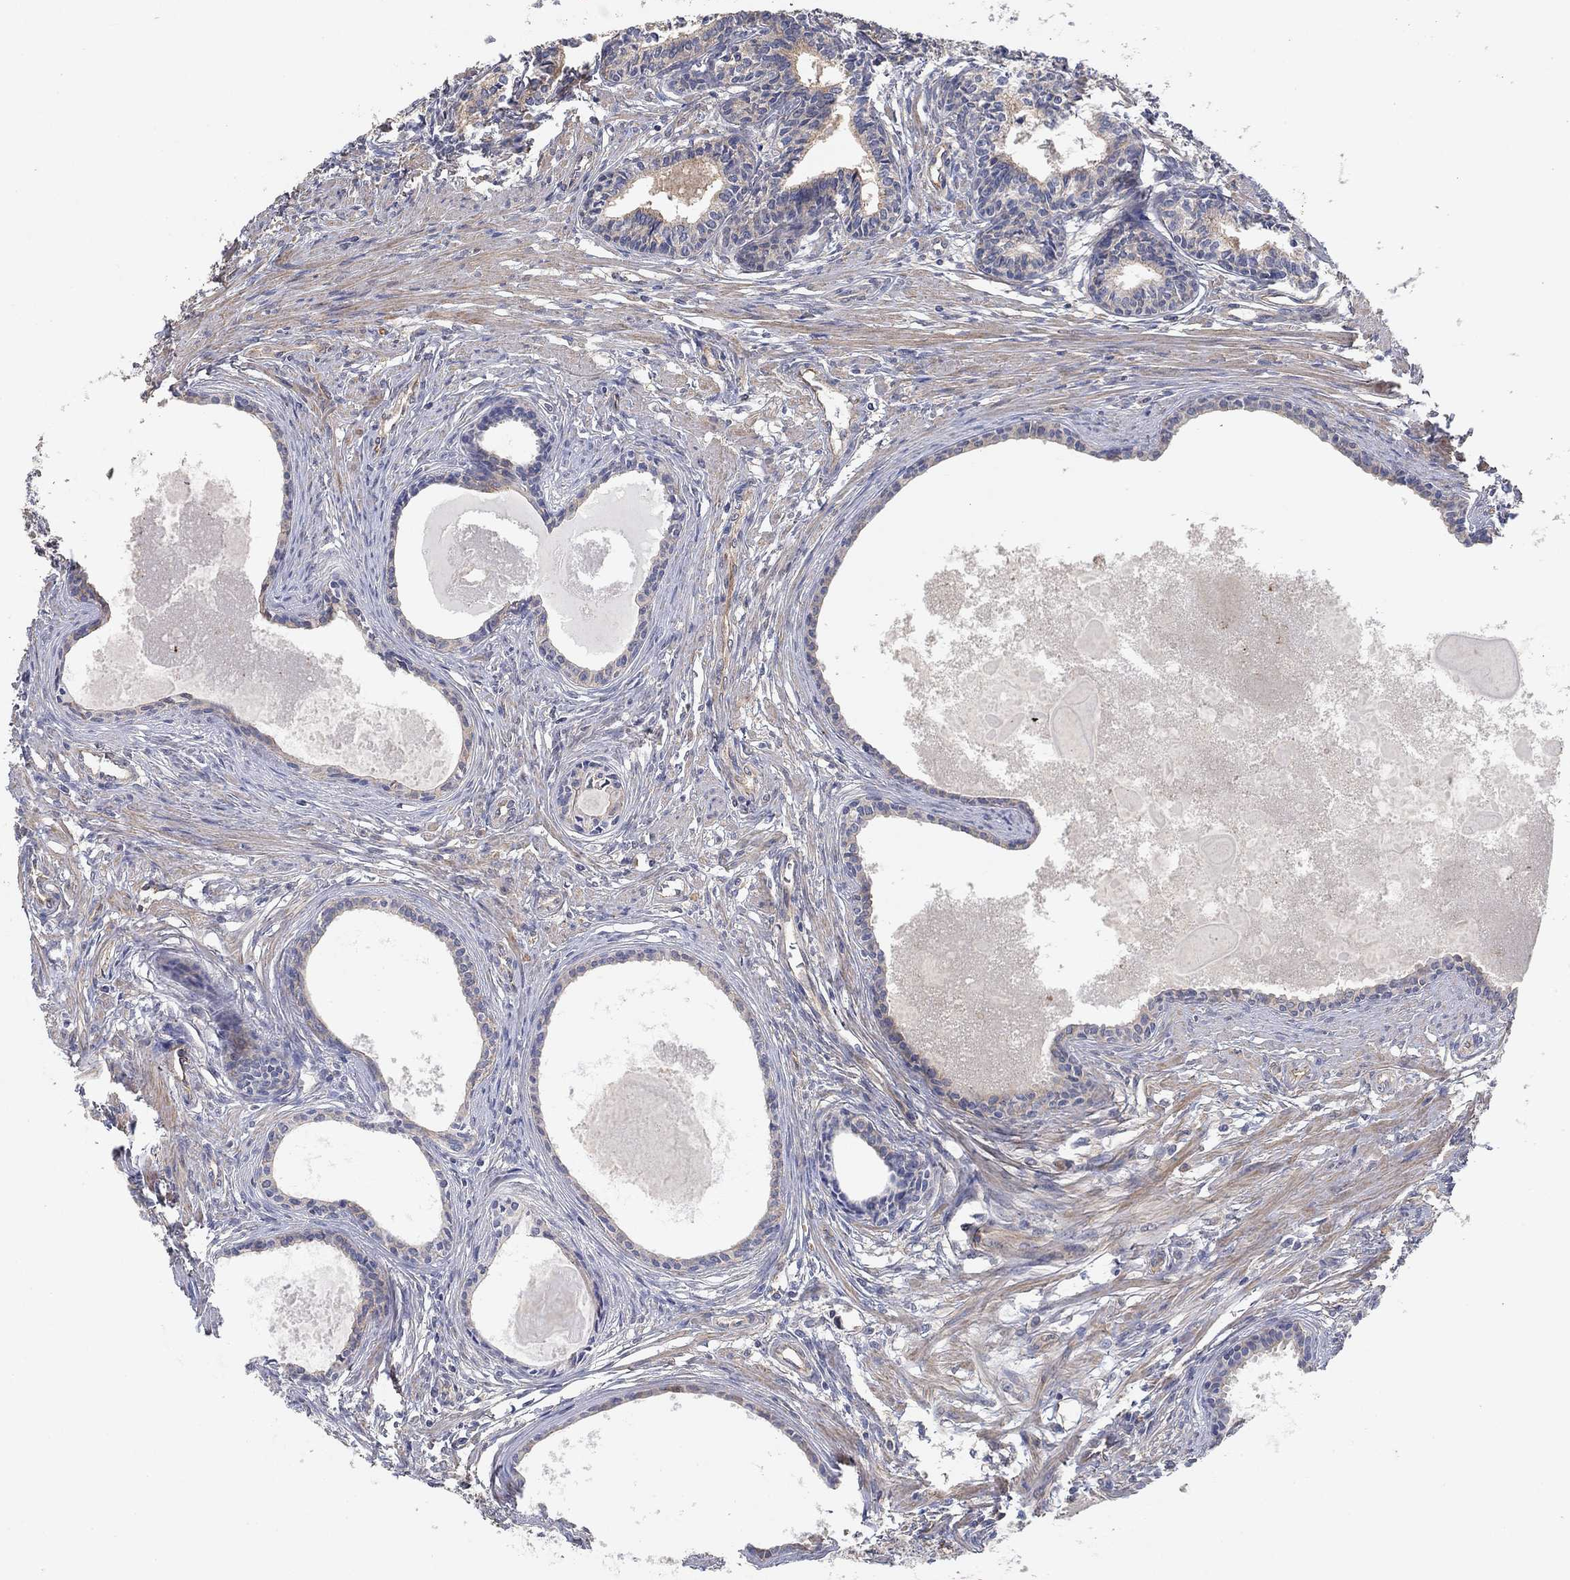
{"staining": {"intensity": "negative", "quantity": "none", "location": "none"}, "tissue": "prostate", "cell_type": "Glandular cells", "image_type": "normal", "snomed": [{"axis": "morphology", "description": "Normal tissue, NOS"}, {"axis": "topography", "description": "Prostate"}], "caption": "An image of prostate stained for a protein displays no brown staining in glandular cells. (Brightfield microscopy of DAB immunohistochemistry at high magnification).", "gene": "MCUR1", "patient": {"sex": "male", "age": 60}}